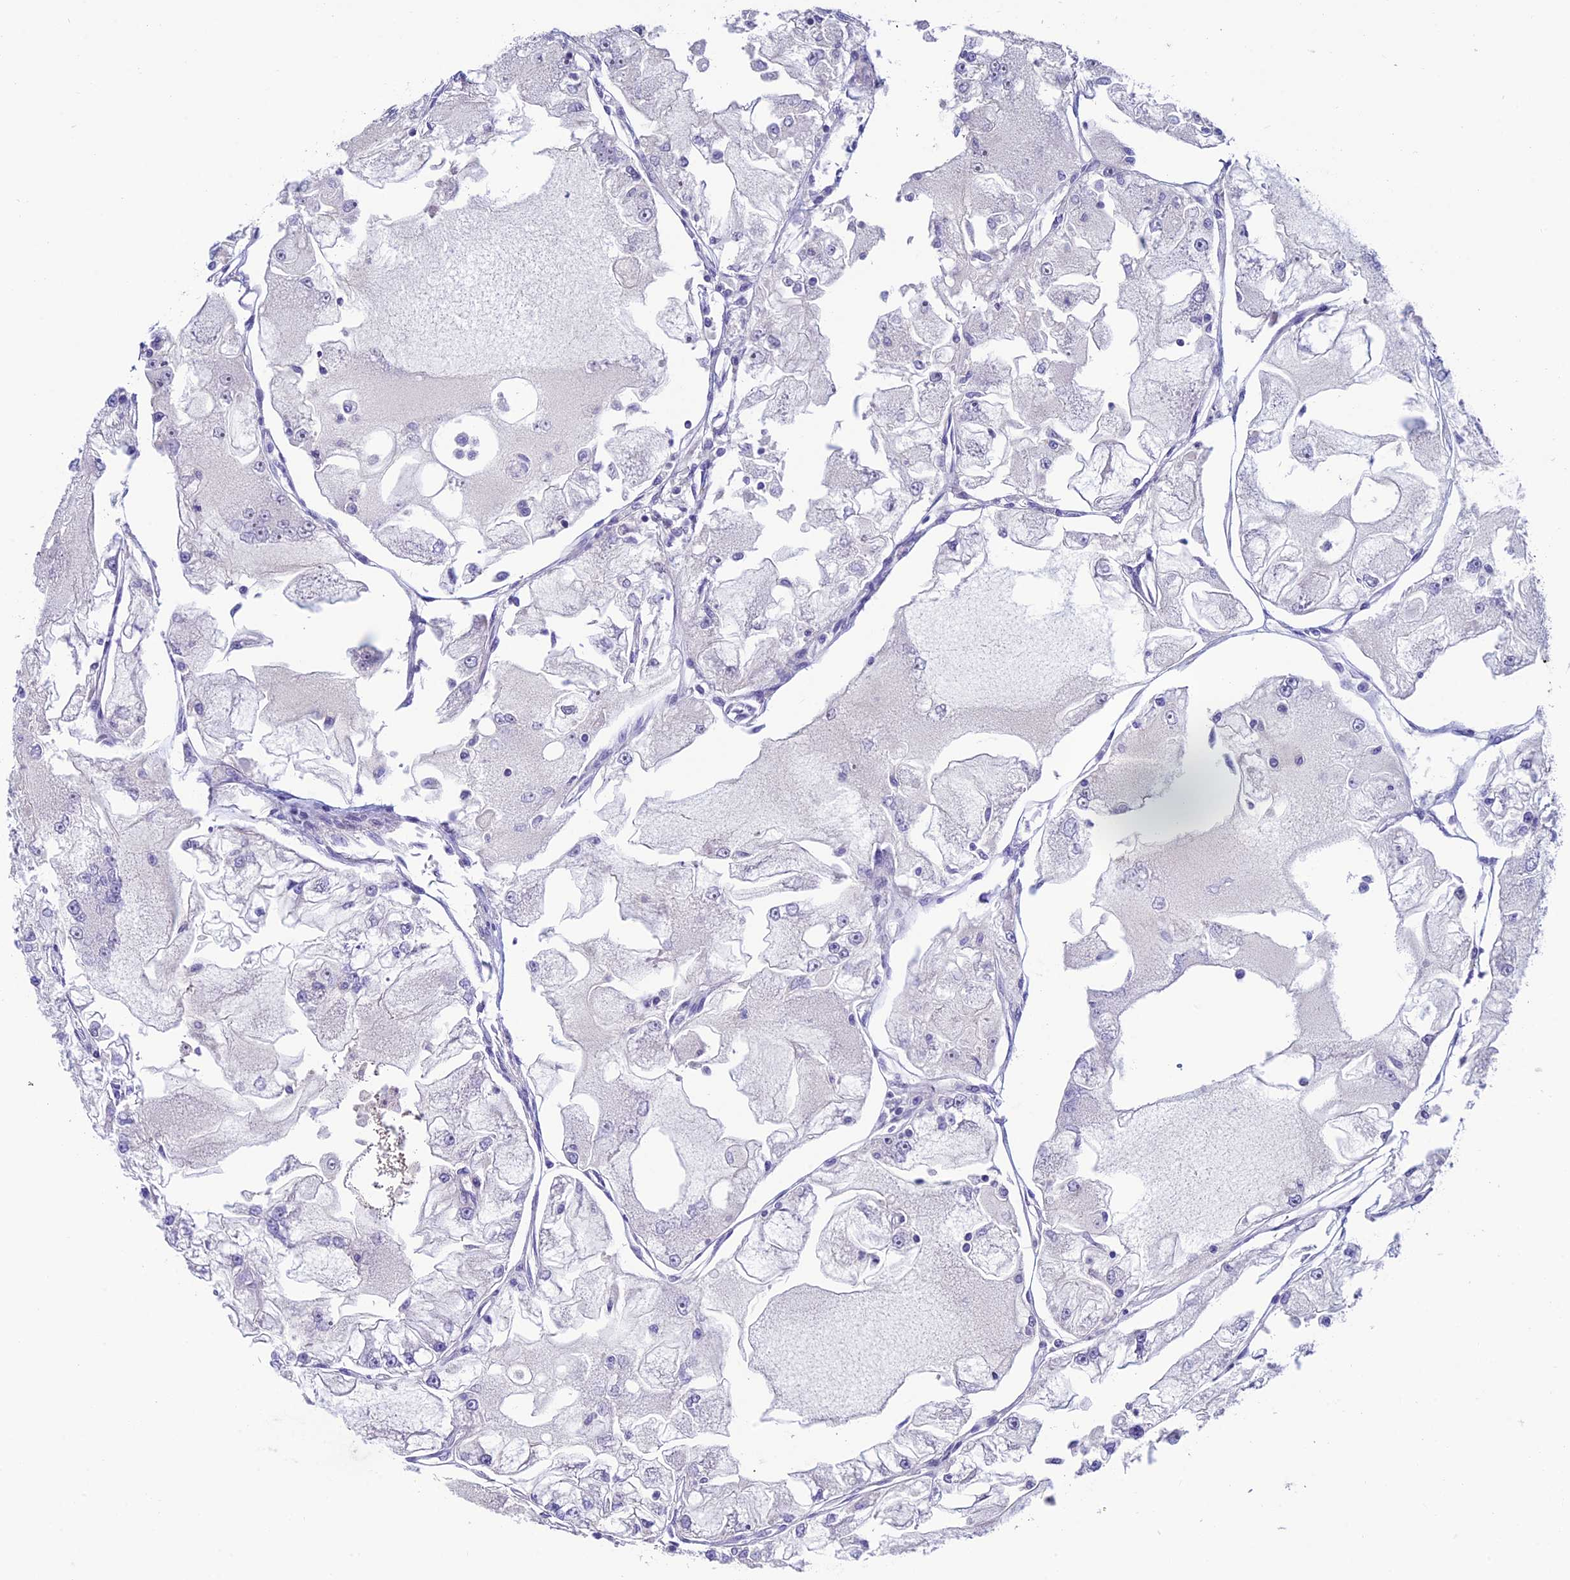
{"staining": {"intensity": "negative", "quantity": "none", "location": "none"}, "tissue": "renal cancer", "cell_type": "Tumor cells", "image_type": "cancer", "snomed": [{"axis": "morphology", "description": "Adenocarcinoma, NOS"}, {"axis": "topography", "description": "Kidney"}], "caption": "Tumor cells are negative for brown protein staining in renal cancer (adenocarcinoma).", "gene": "FAM178B", "patient": {"sex": "female", "age": 72}}